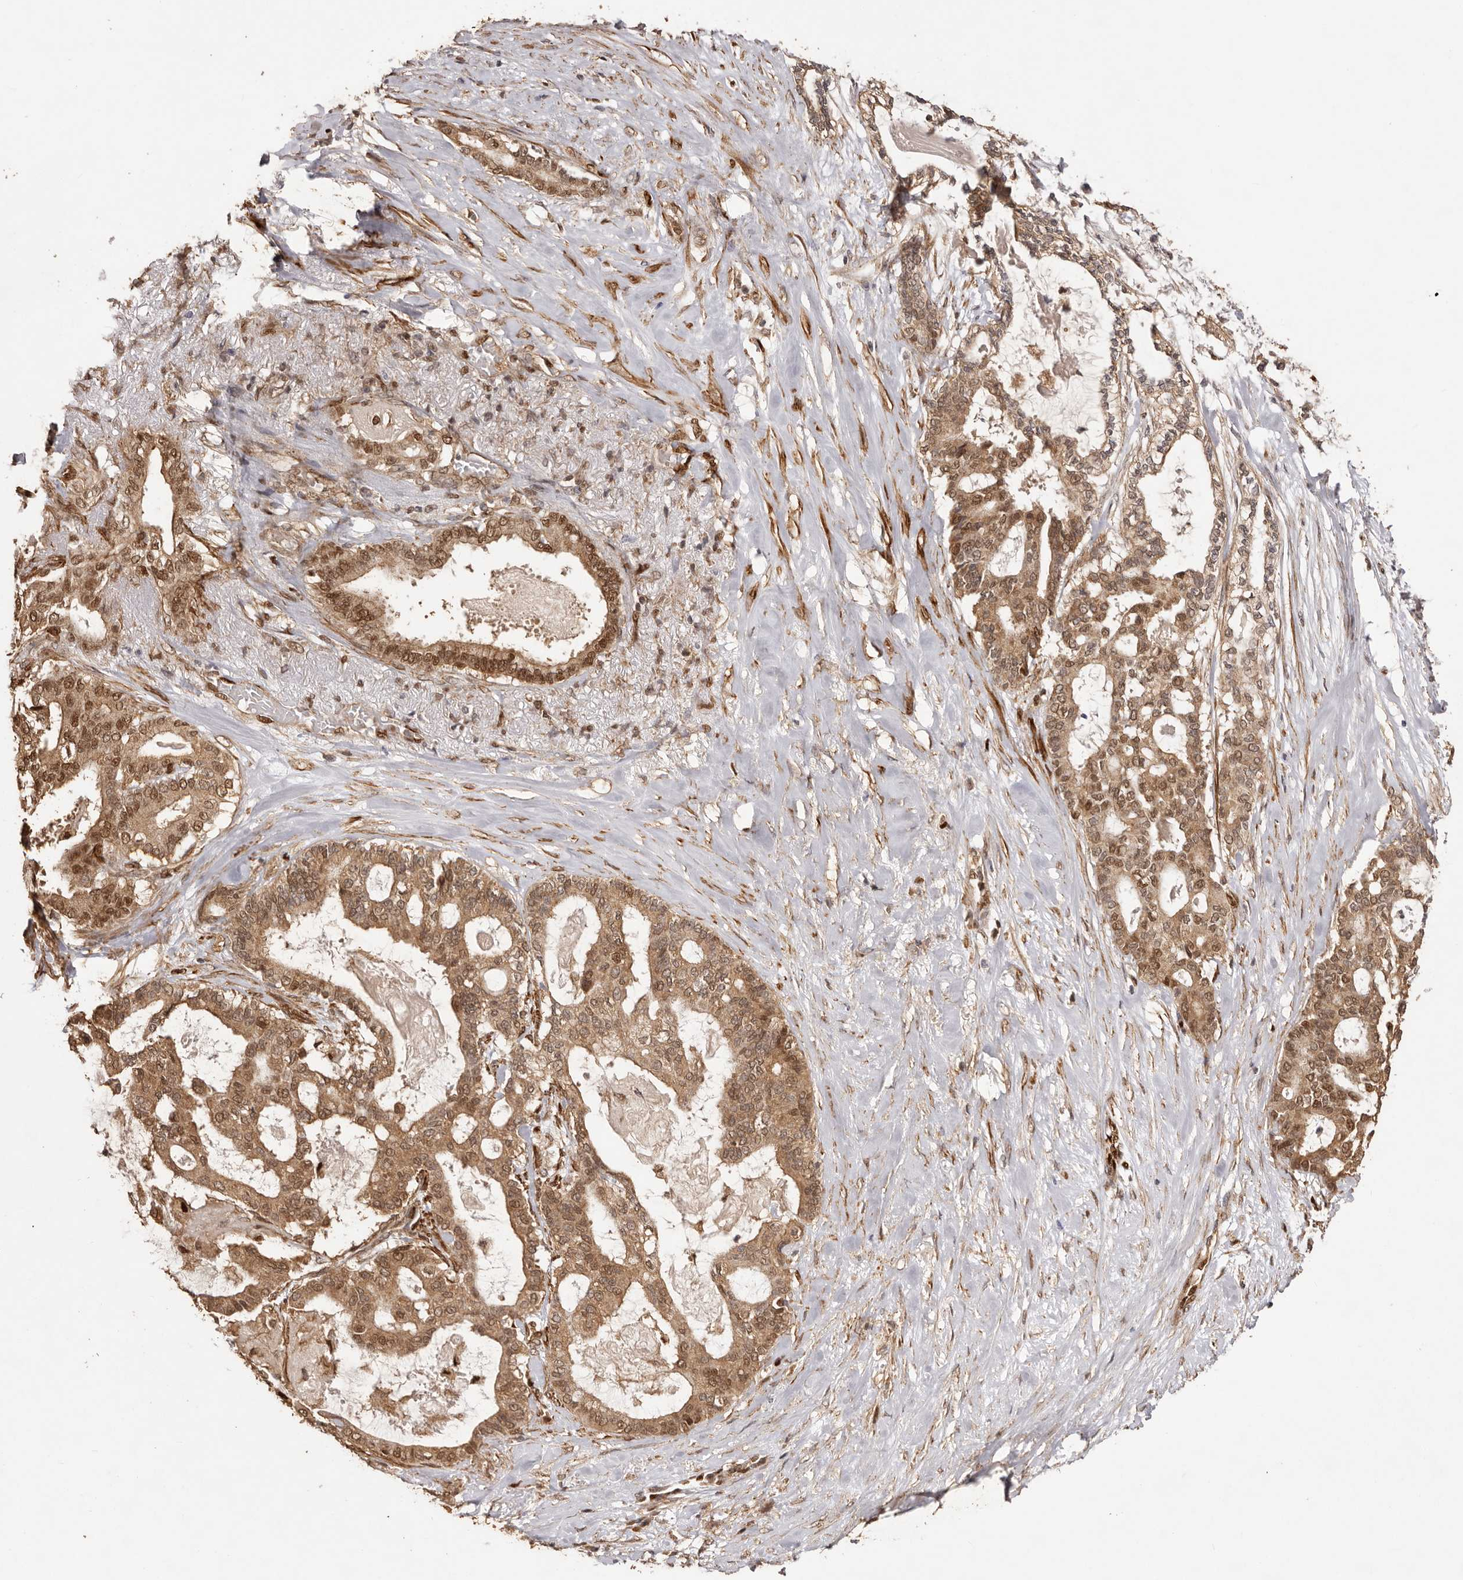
{"staining": {"intensity": "moderate", "quantity": ">75%", "location": "cytoplasmic/membranous,nuclear"}, "tissue": "pancreatic cancer", "cell_type": "Tumor cells", "image_type": "cancer", "snomed": [{"axis": "morphology", "description": "Adenocarcinoma, NOS"}, {"axis": "topography", "description": "Pancreas"}], "caption": "Immunohistochemical staining of human adenocarcinoma (pancreatic) exhibits medium levels of moderate cytoplasmic/membranous and nuclear staining in about >75% of tumor cells.", "gene": "UBR2", "patient": {"sex": "male", "age": 63}}